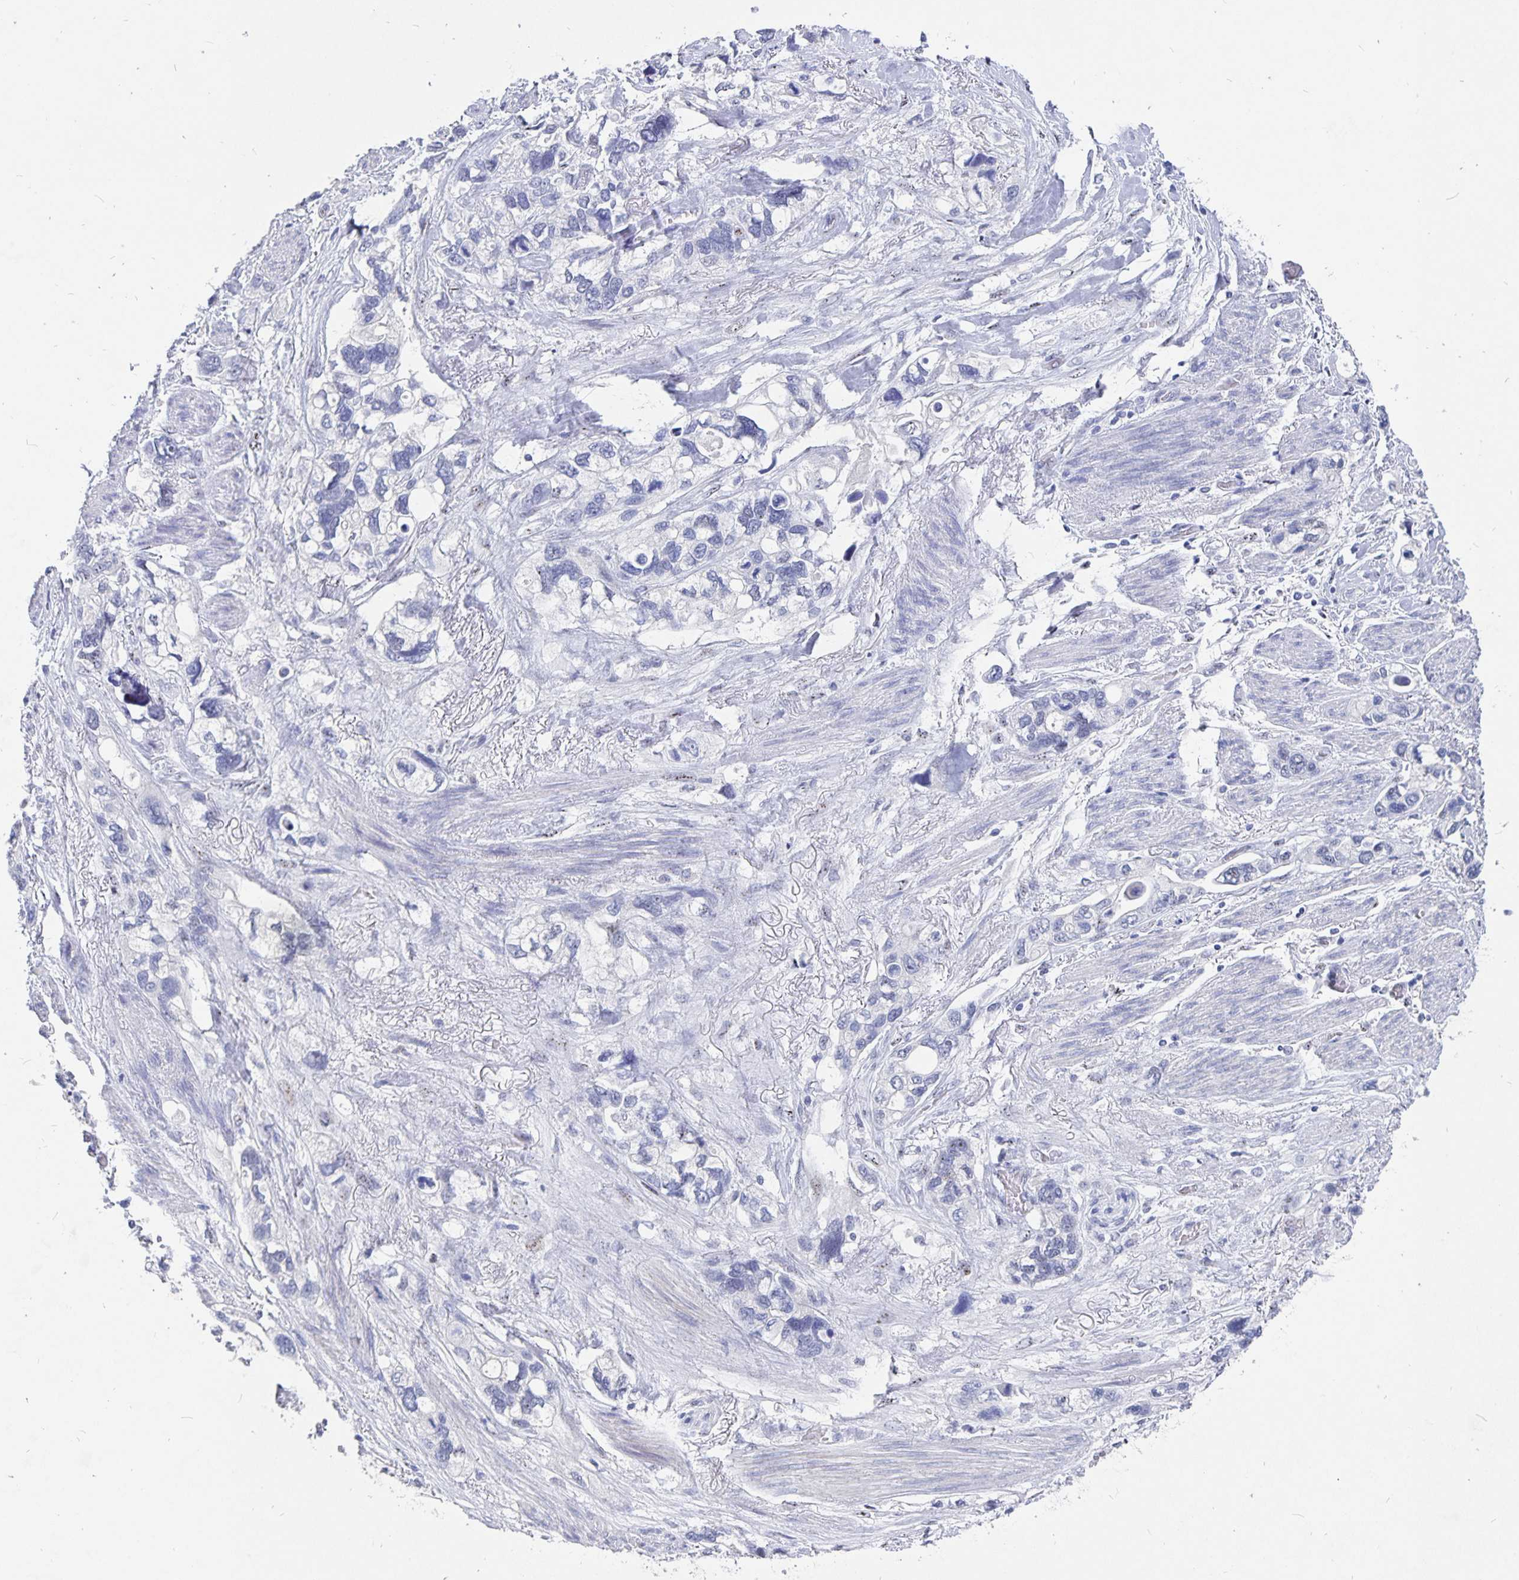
{"staining": {"intensity": "negative", "quantity": "none", "location": "none"}, "tissue": "stomach cancer", "cell_type": "Tumor cells", "image_type": "cancer", "snomed": [{"axis": "morphology", "description": "Adenocarcinoma, NOS"}, {"axis": "topography", "description": "Stomach, upper"}], "caption": "Immunohistochemical staining of adenocarcinoma (stomach) demonstrates no significant expression in tumor cells.", "gene": "SMOC1", "patient": {"sex": "female", "age": 81}}